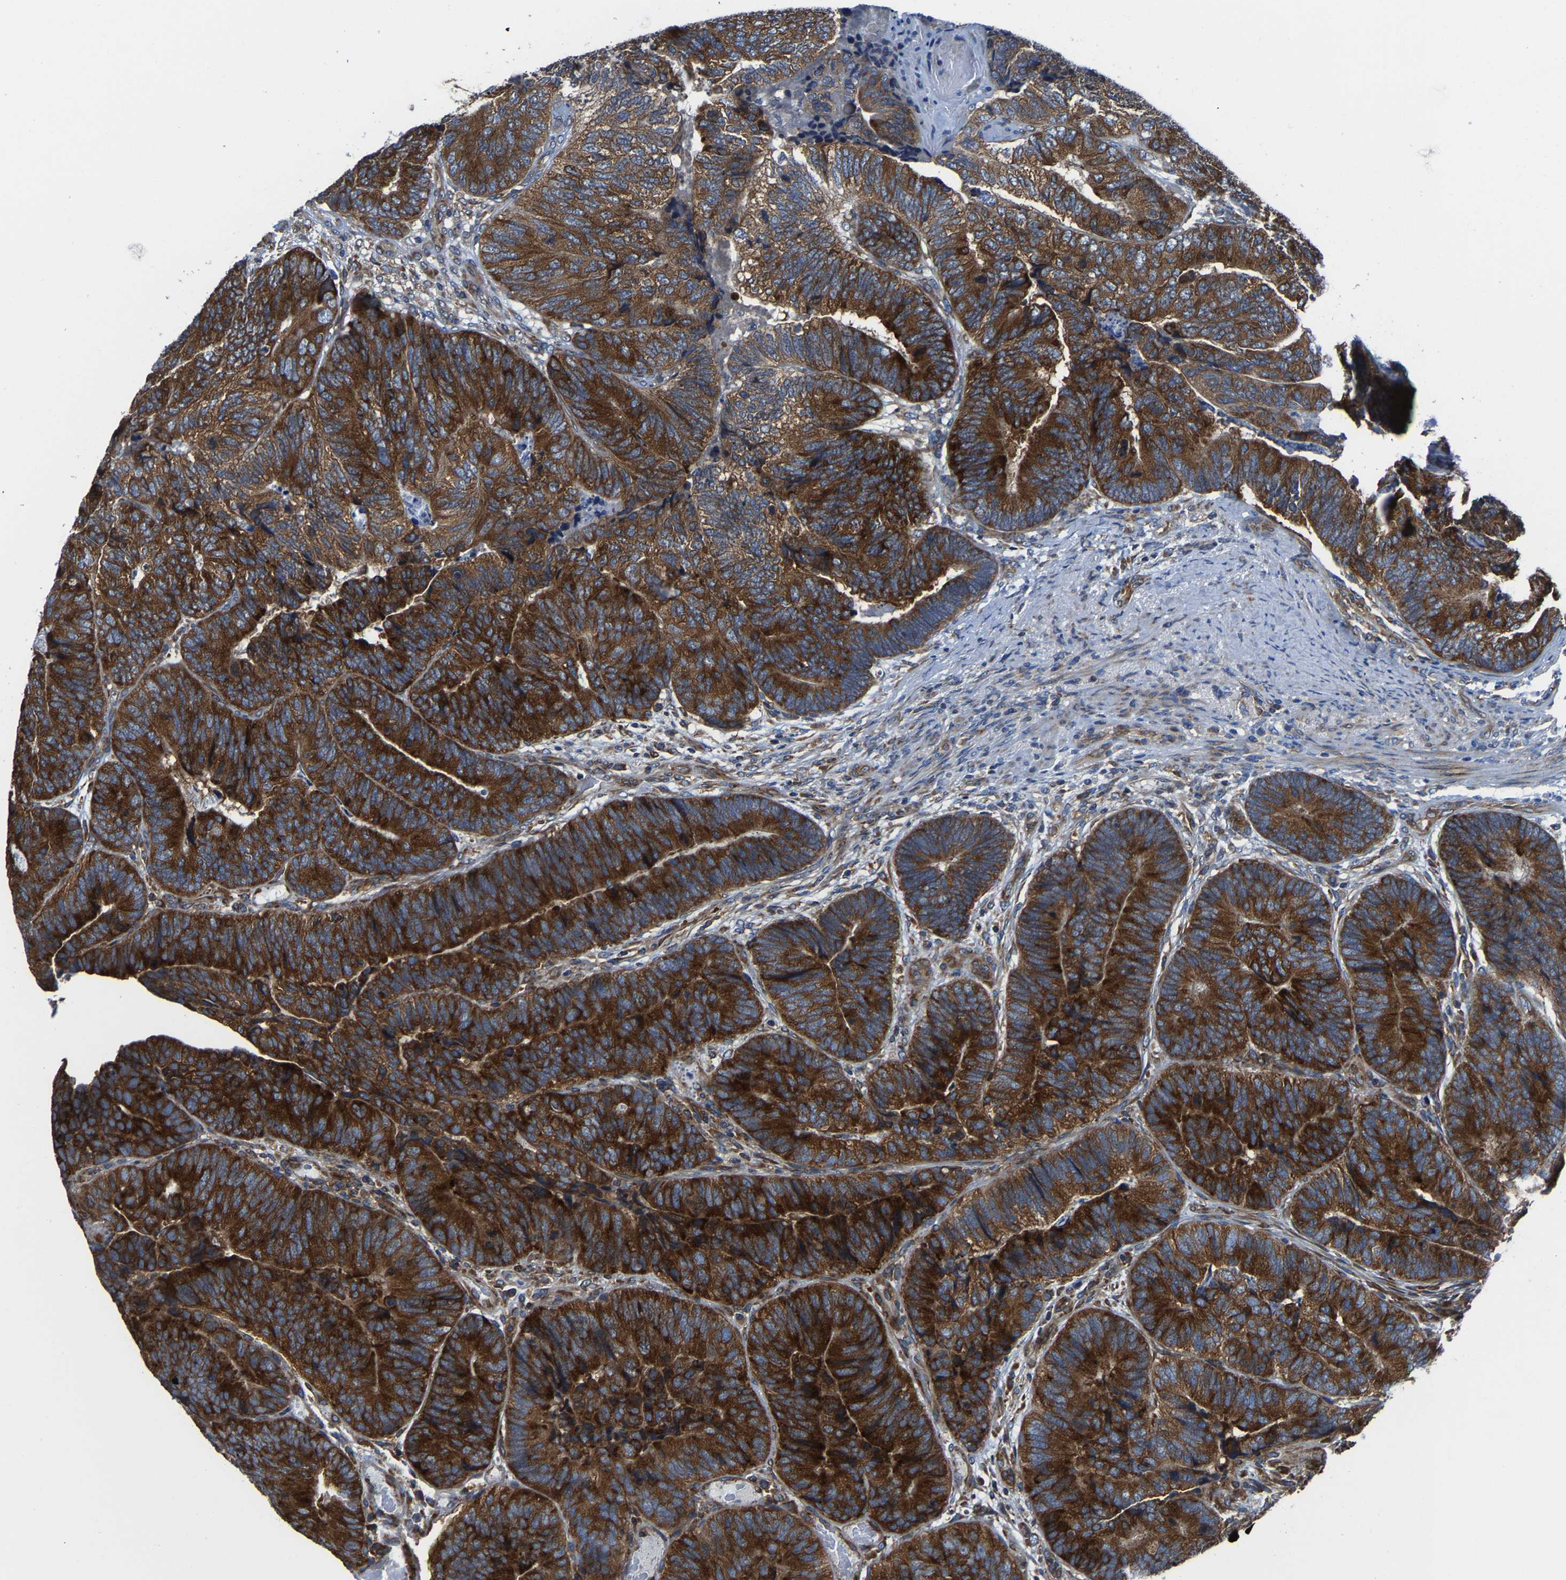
{"staining": {"intensity": "strong", "quantity": ">75%", "location": "cytoplasmic/membranous"}, "tissue": "colorectal cancer", "cell_type": "Tumor cells", "image_type": "cancer", "snomed": [{"axis": "morphology", "description": "Adenocarcinoma, NOS"}, {"axis": "topography", "description": "Colon"}], "caption": "Protein staining of colorectal cancer (adenocarcinoma) tissue displays strong cytoplasmic/membranous staining in approximately >75% of tumor cells. (DAB (3,3'-diaminobenzidine) = brown stain, brightfield microscopy at high magnification).", "gene": "G3BP2", "patient": {"sex": "female", "age": 67}}